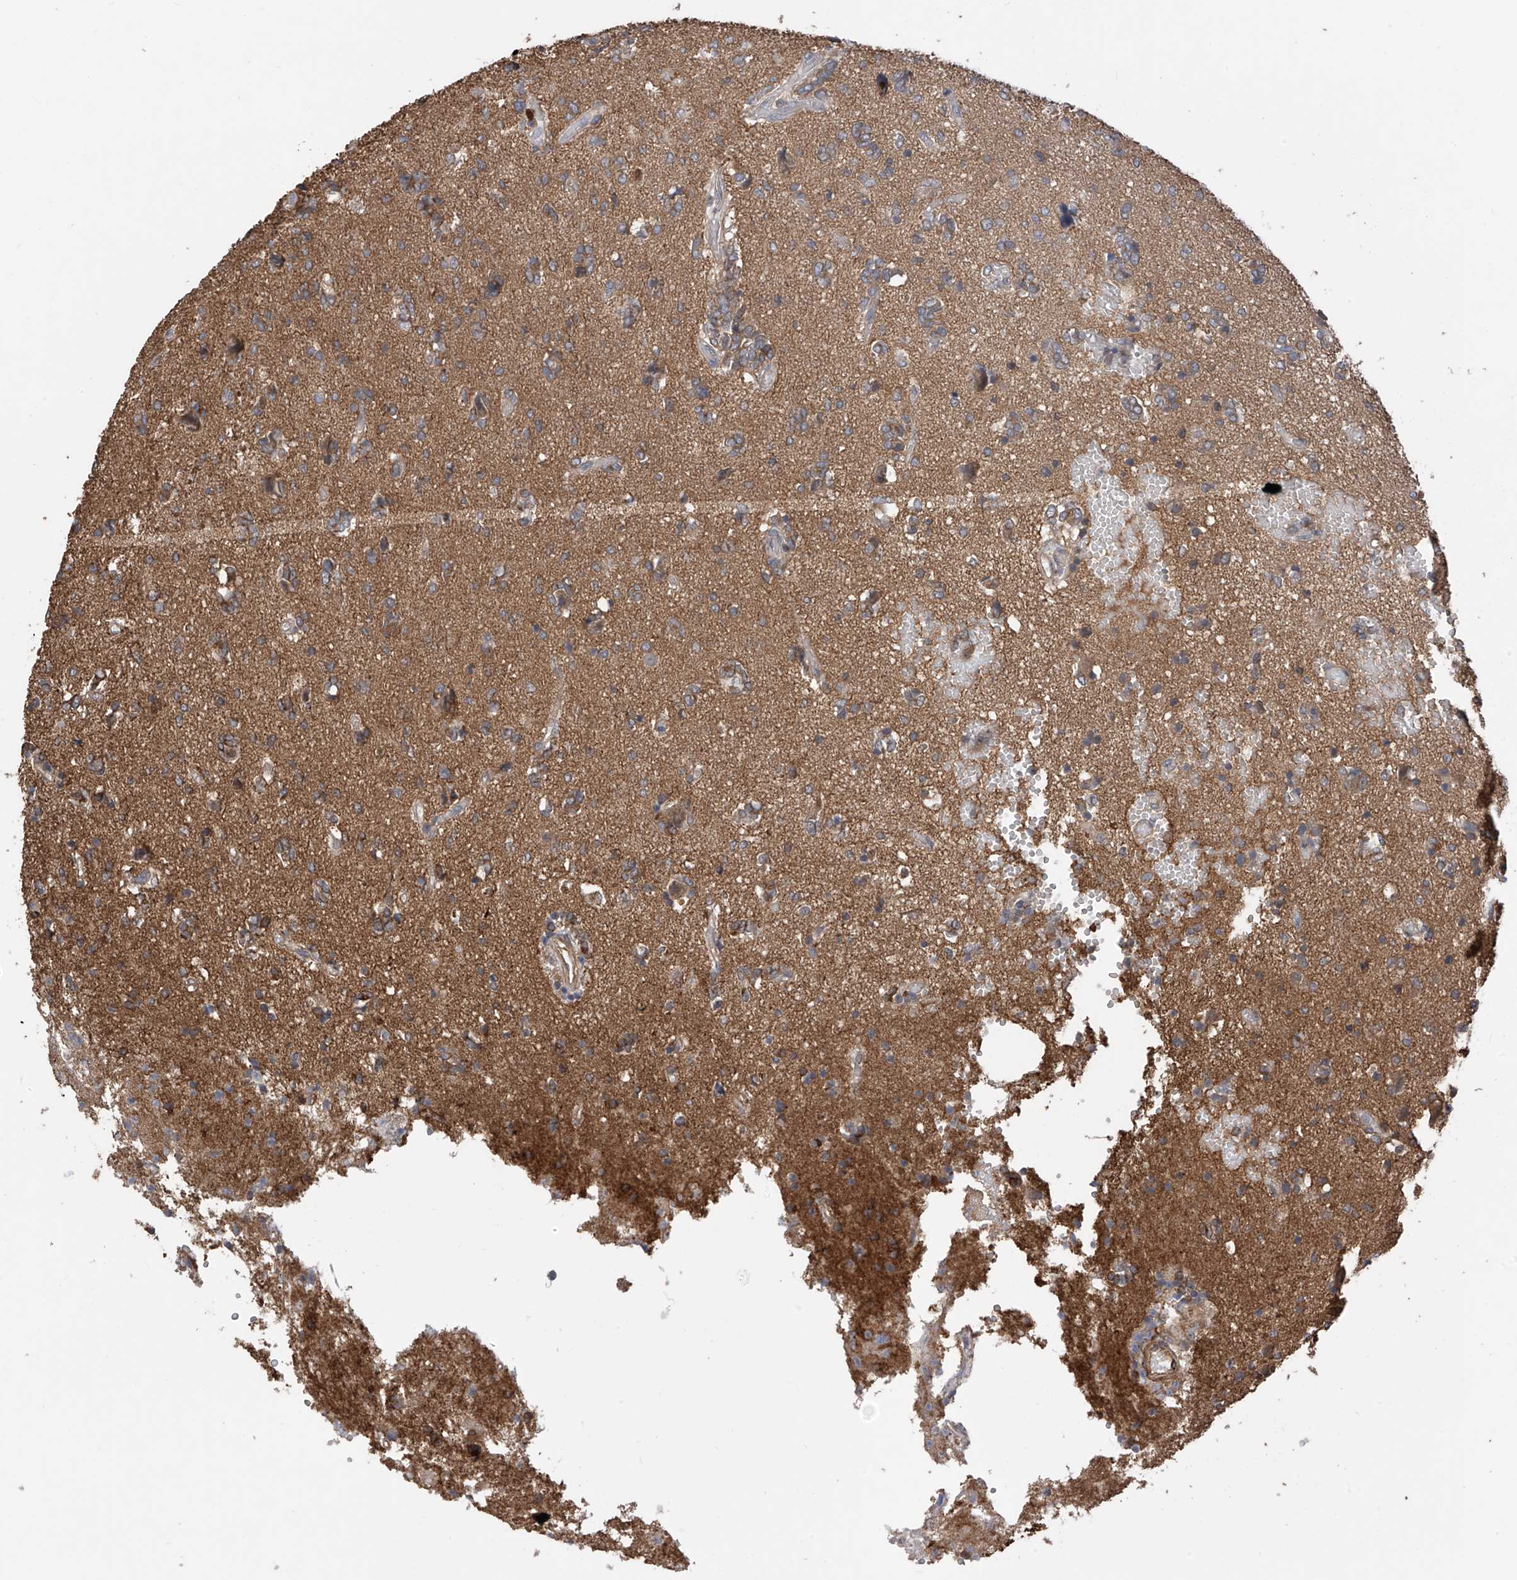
{"staining": {"intensity": "weak", "quantity": "<25%", "location": "cytoplasmic/membranous"}, "tissue": "glioma", "cell_type": "Tumor cells", "image_type": "cancer", "snomed": [{"axis": "morphology", "description": "Glioma, malignant, High grade"}, {"axis": "topography", "description": "Brain"}], "caption": "Immunohistochemistry micrograph of neoplastic tissue: malignant glioma (high-grade) stained with DAB (3,3'-diaminobenzidine) shows no significant protein positivity in tumor cells.", "gene": "RPAIN", "patient": {"sex": "female", "age": 59}}